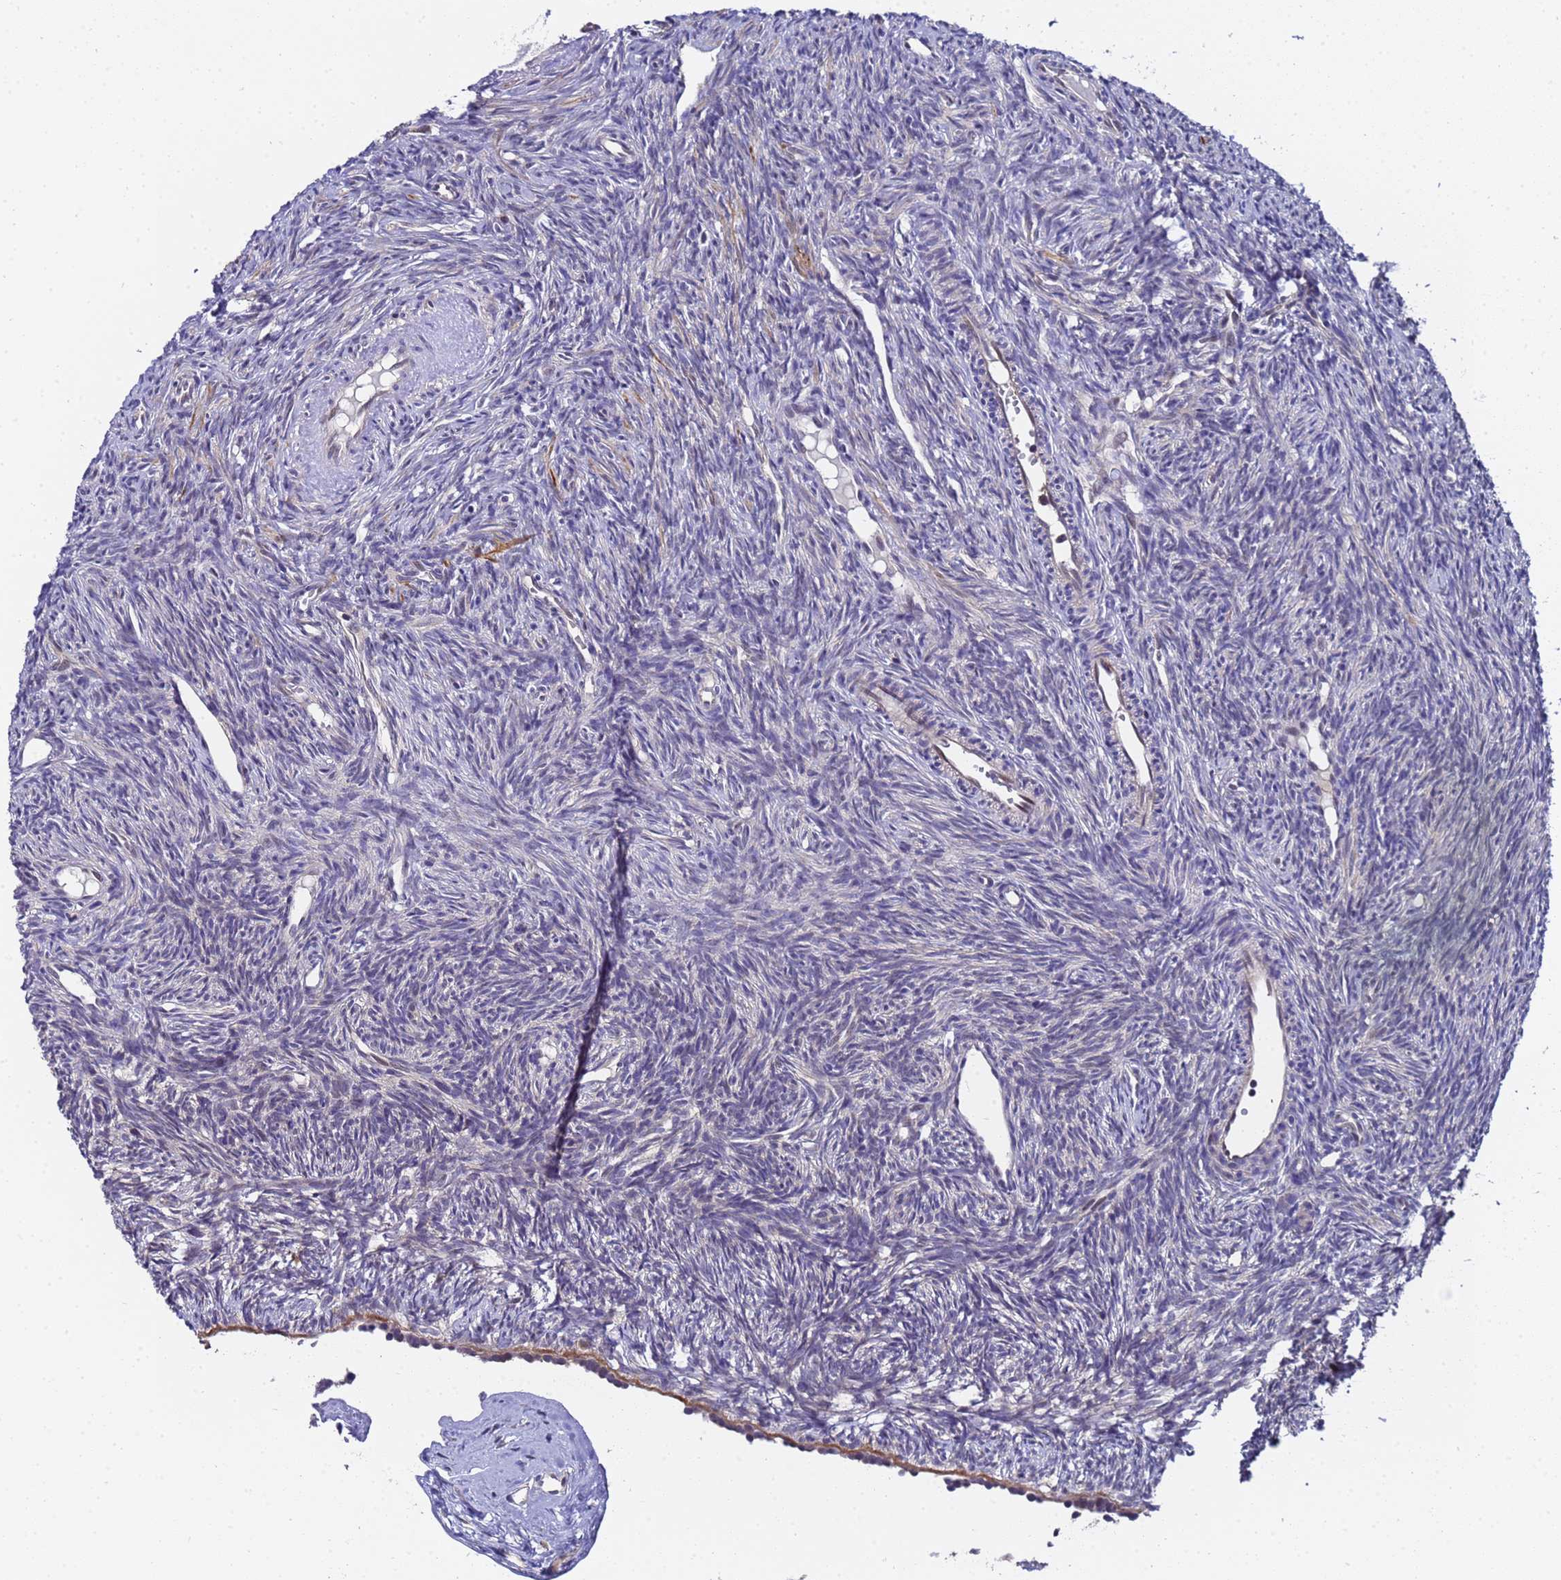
{"staining": {"intensity": "weak", "quantity": "<25%", "location": "cytoplasmic/membranous"}, "tissue": "ovary", "cell_type": "Ovarian stroma cells", "image_type": "normal", "snomed": [{"axis": "morphology", "description": "Normal tissue, NOS"}, {"axis": "topography", "description": "Ovary"}], "caption": "Ovarian stroma cells are negative for brown protein staining in benign ovary. (DAB (3,3'-diaminobenzidine) IHC visualized using brightfield microscopy, high magnification).", "gene": "ANAPC13", "patient": {"sex": "female", "age": 51}}